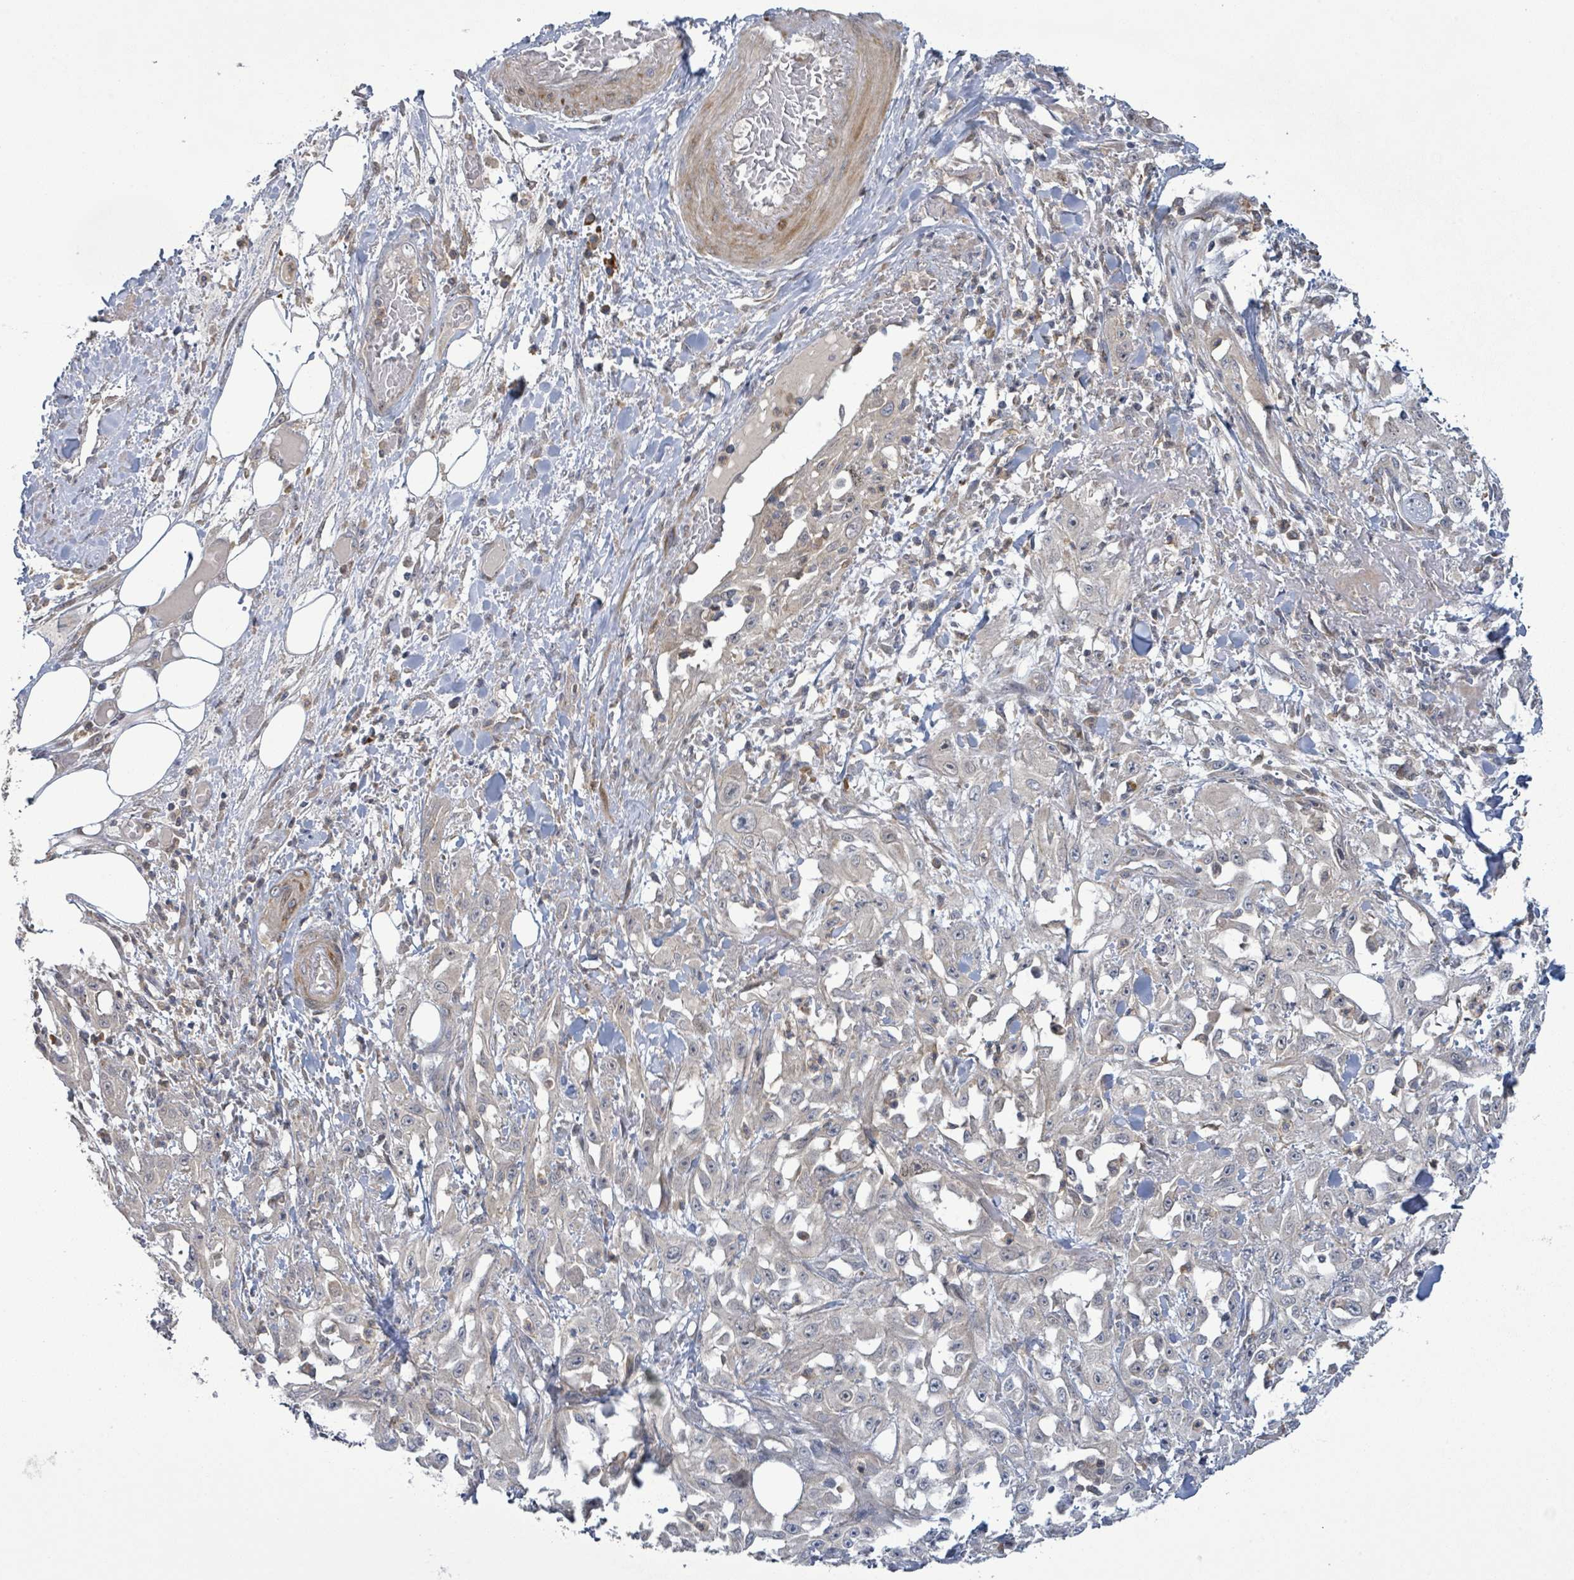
{"staining": {"intensity": "negative", "quantity": "none", "location": "none"}, "tissue": "skin cancer", "cell_type": "Tumor cells", "image_type": "cancer", "snomed": [{"axis": "morphology", "description": "Squamous cell carcinoma, NOS"}, {"axis": "morphology", "description": "Squamous cell carcinoma, metastatic, NOS"}, {"axis": "topography", "description": "Skin"}, {"axis": "topography", "description": "Lymph node"}], "caption": "Tumor cells are negative for brown protein staining in skin cancer (squamous cell carcinoma).", "gene": "SLIT3", "patient": {"sex": "male", "age": 75}}